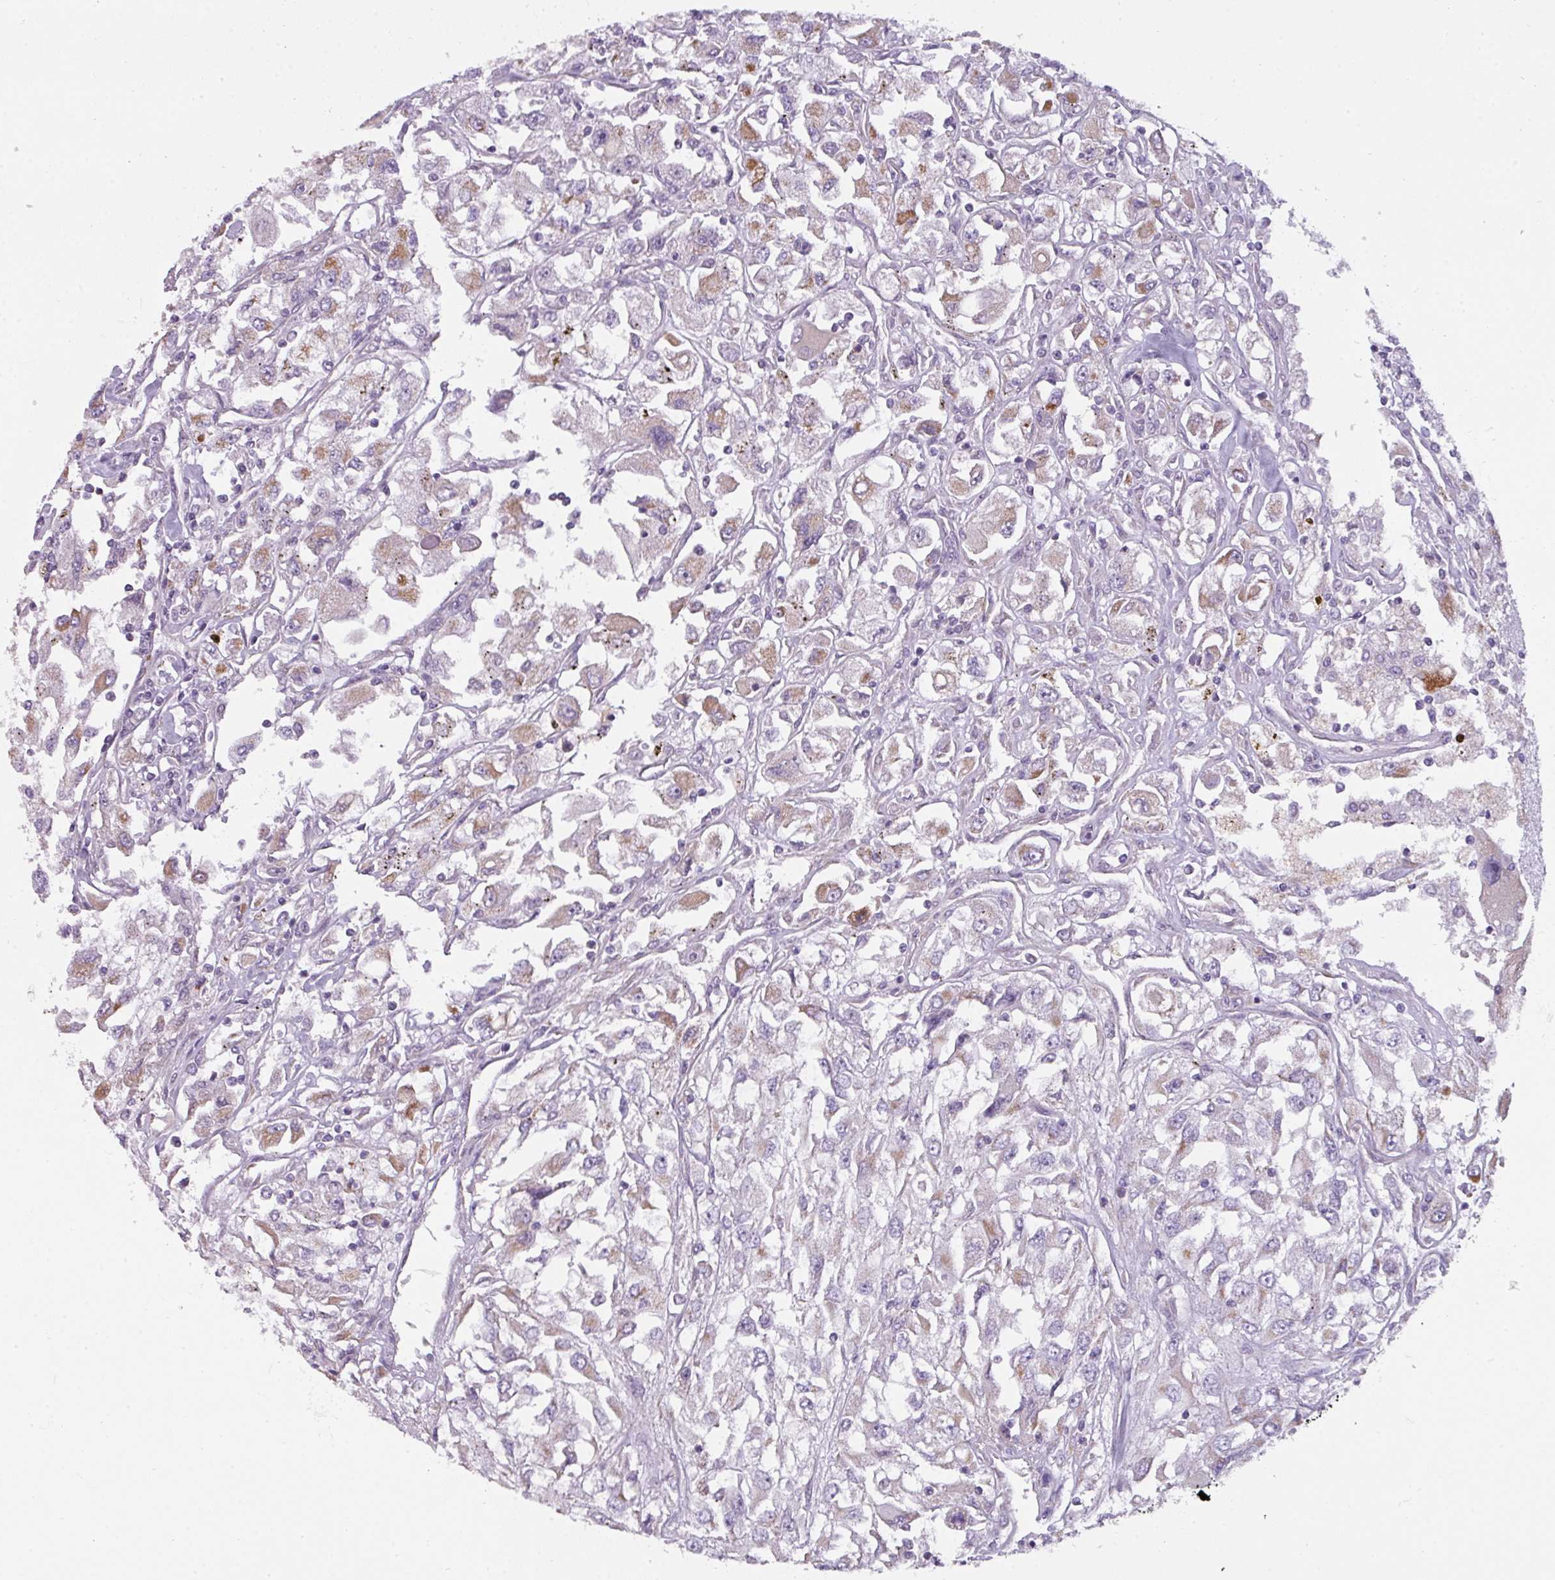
{"staining": {"intensity": "moderate", "quantity": "<25%", "location": "cytoplasmic/membranous"}, "tissue": "renal cancer", "cell_type": "Tumor cells", "image_type": "cancer", "snomed": [{"axis": "morphology", "description": "Adenocarcinoma, NOS"}, {"axis": "topography", "description": "Kidney"}], "caption": "This photomicrograph displays immunohistochemistry (IHC) staining of human renal adenocarcinoma, with low moderate cytoplasmic/membranous staining in about <25% of tumor cells.", "gene": "C2orf68", "patient": {"sex": "female", "age": 52}}